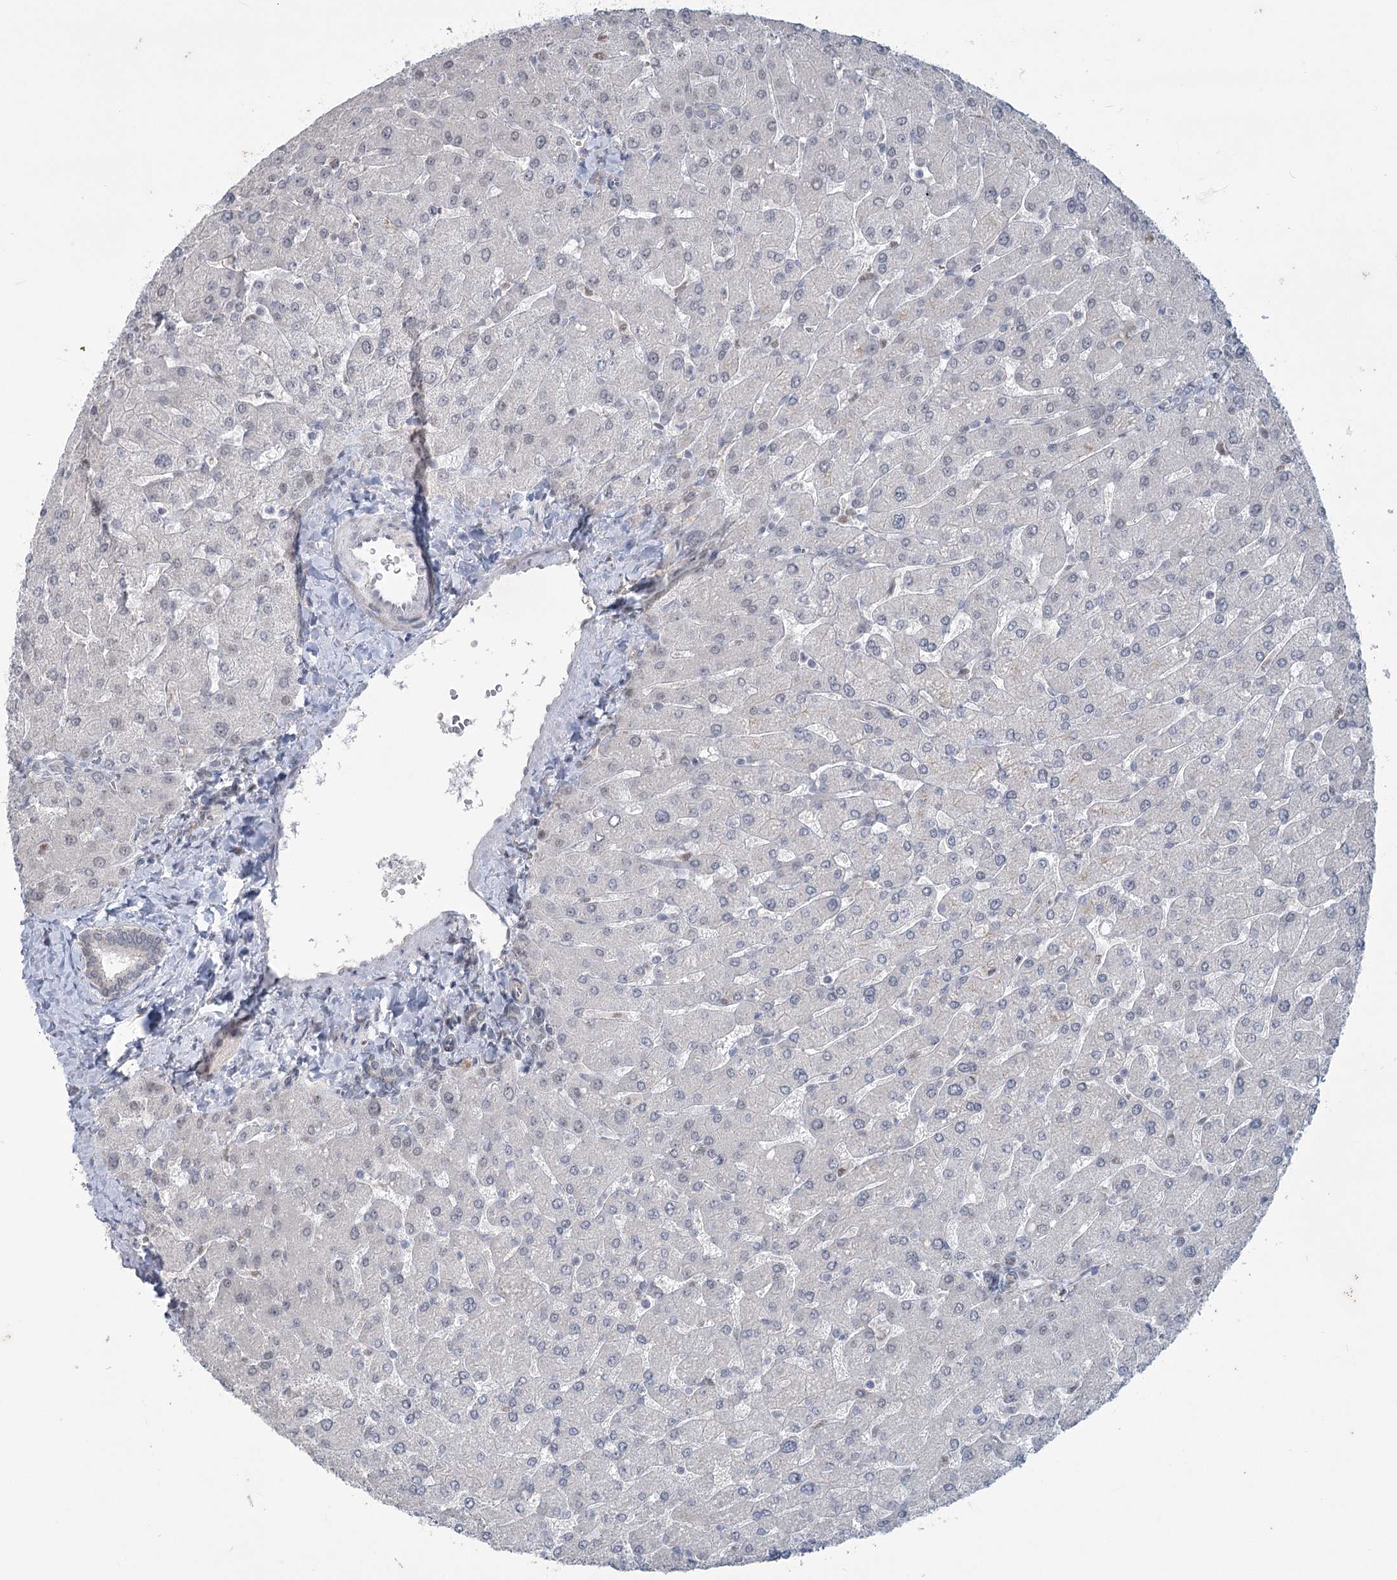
{"staining": {"intensity": "negative", "quantity": "none", "location": "none"}, "tissue": "liver", "cell_type": "Cholangiocytes", "image_type": "normal", "snomed": [{"axis": "morphology", "description": "Normal tissue, NOS"}, {"axis": "topography", "description": "Liver"}], "caption": "This is an immunohistochemistry (IHC) histopathology image of normal human liver. There is no expression in cholangiocytes.", "gene": "MTG1", "patient": {"sex": "male", "age": 55}}